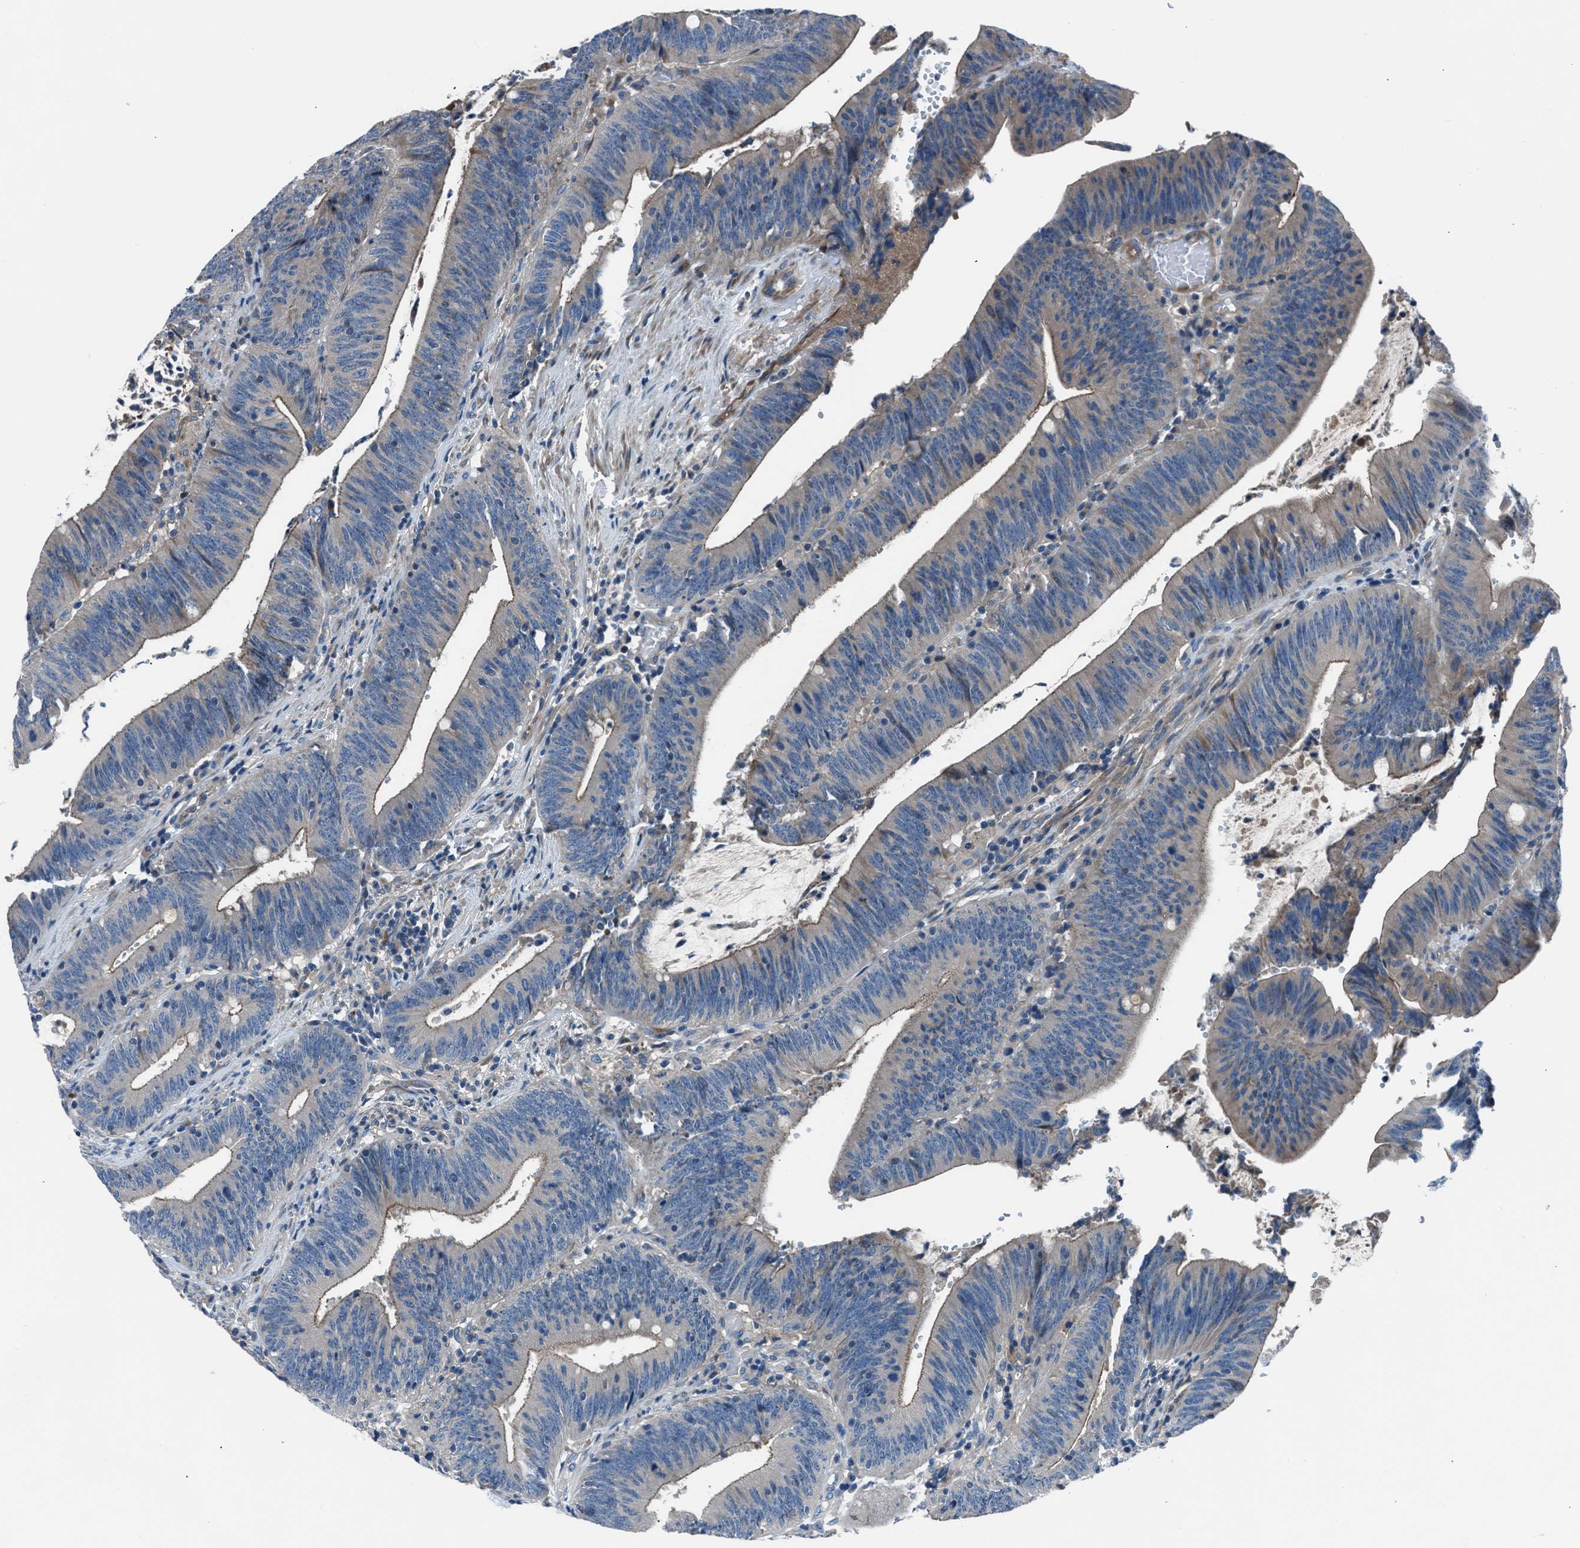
{"staining": {"intensity": "weak", "quantity": "25%-75%", "location": "cytoplasmic/membranous"}, "tissue": "colorectal cancer", "cell_type": "Tumor cells", "image_type": "cancer", "snomed": [{"axis": "morphology", "description": "Normal tissue, NOS"}, {"axis": "morphology", "description": "Adenocarcinoma, NOS"}, {"axis": "topography", "description": "Rectum"}], "caption": "Weak cytoplasmic/membranous protein expression is seen in about 25%-75% of tumor cells in adenocarcinoma (colorectal).", "gene": "SLC38A6", "patient": {"sex": "female", "age": 66}}